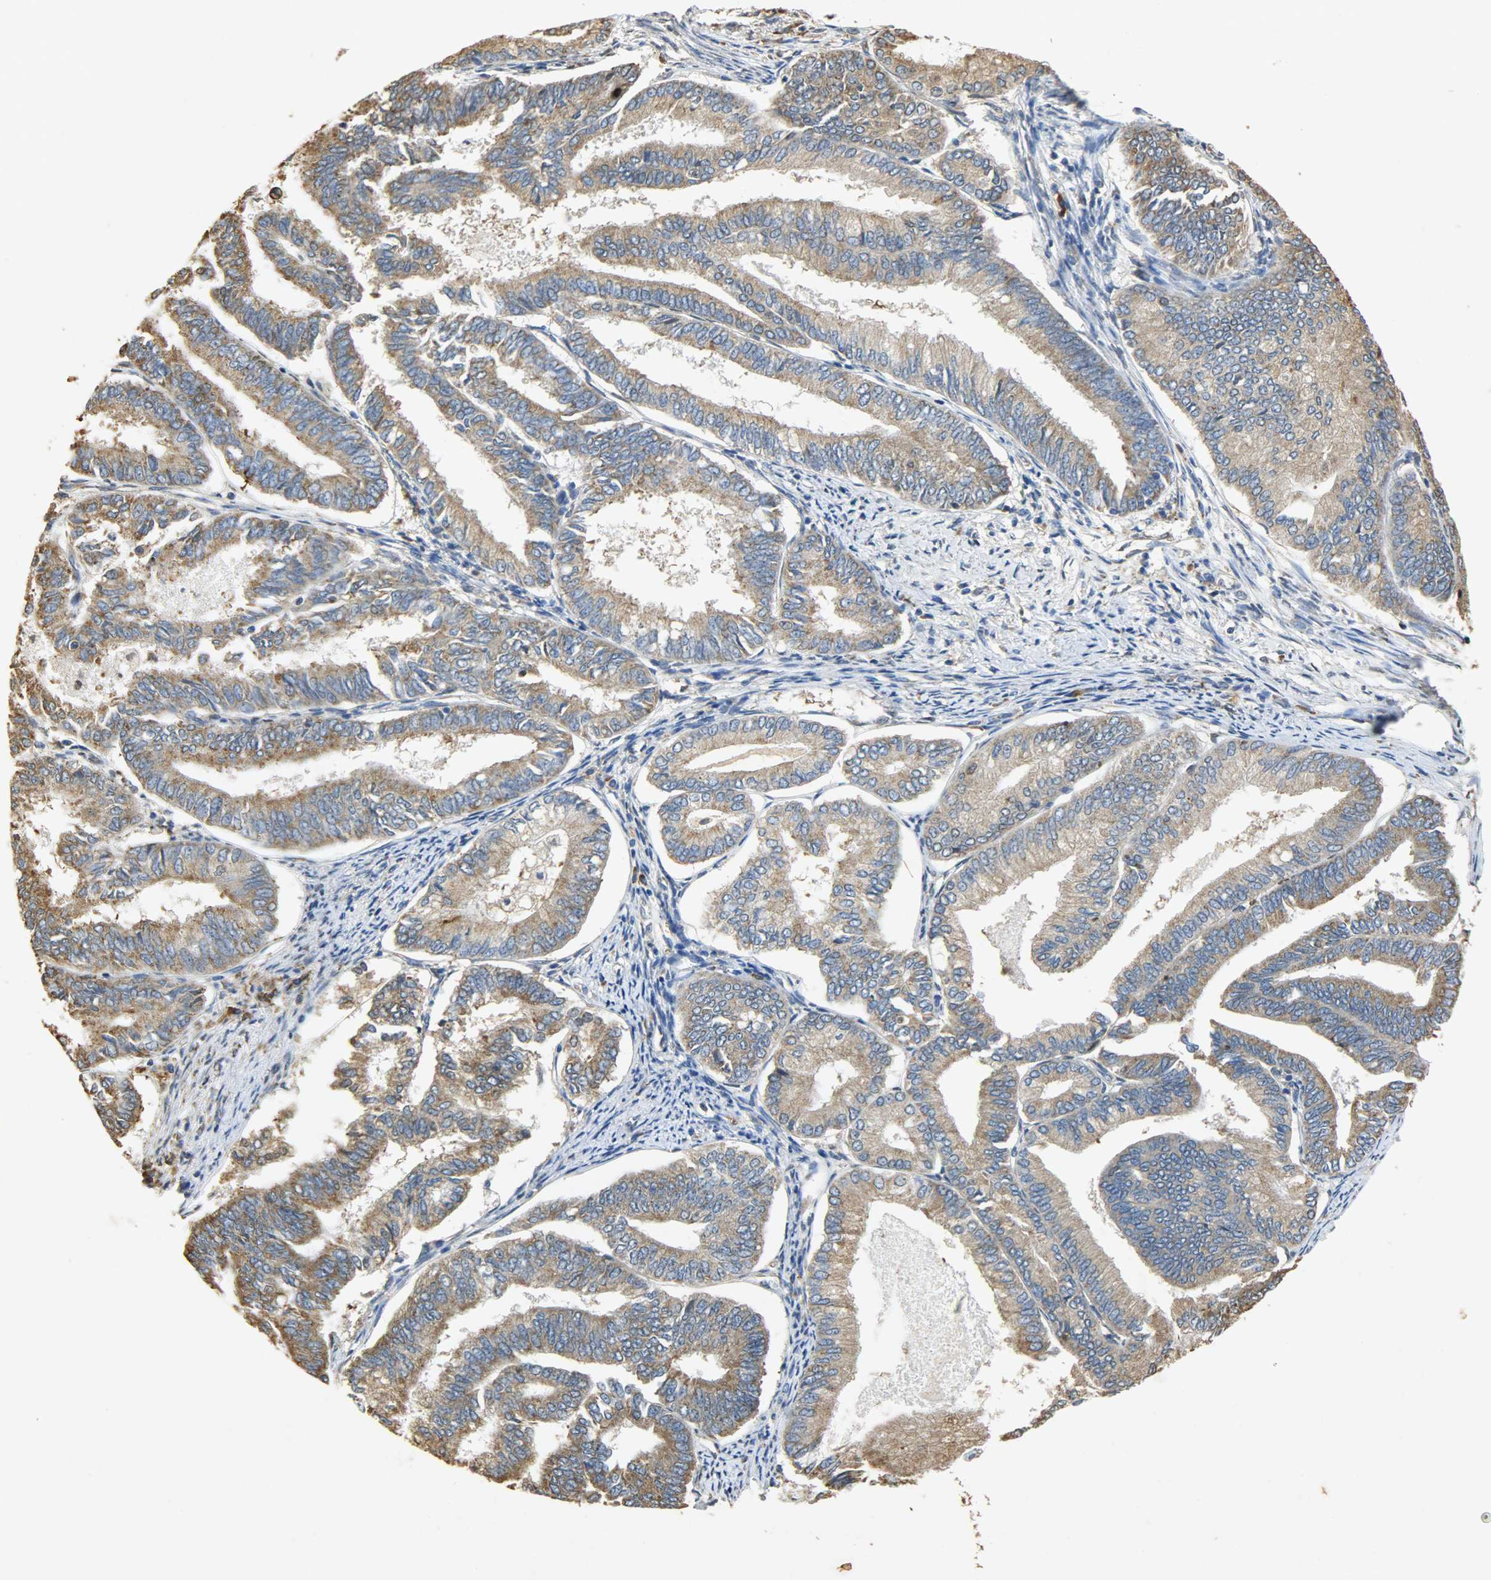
{"staining": {"intensity": "moderate", "quantity": ">75%", "location": "cytoplasmic/membranous"}, "tissue": "endometrial cancer", "cell_type": "Tumor cells", "image_type": "cancer", "snomed": [{"axis": "morphology", "description": "Adenocarcinoma, NOS"}, {"axis": "topography", "description": "Endometrium"}], "caption": "Endometrial adenocarcinoma stained with a protein marker displays moderate staining in tumor cells.", "gene": "HSPA5", "patient": {"sex": "female", "age": 86}}